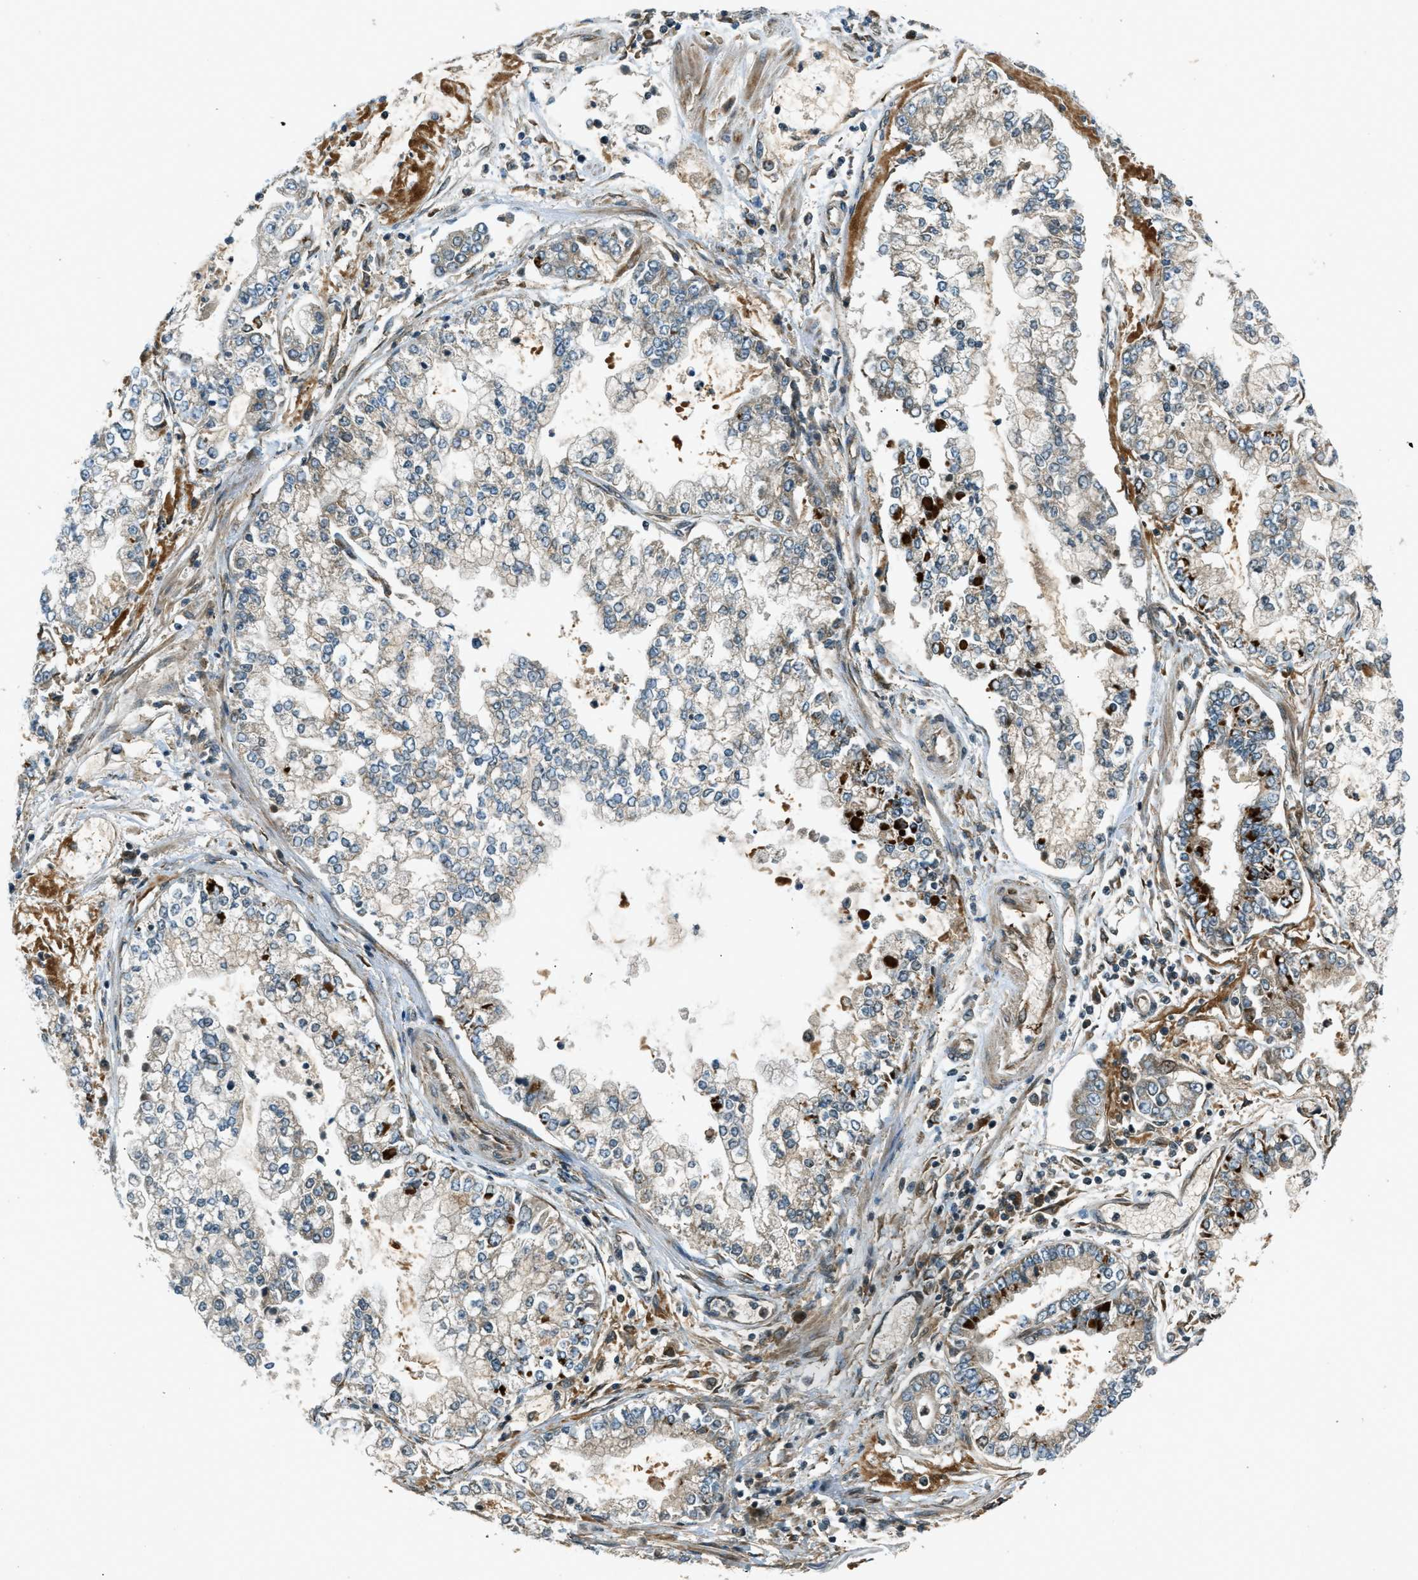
{"staining": {"intensity": "weak", "quantity": "<25%", "location": "cytoplasmic/membranous"}, "tissue": "stomach cancer", "cell_type": "Tumor cells", "image_type": "cancer", "snomed": [{"axis": "morphology", "description": "Adenocarcinoma, NOS"}, {"axis": "topography", "description": "Stomach"}], "caption": "There is no significant expression in tumor cells of stomach adenocarcinoma.", "gene": "EIF2AK3", "patient": {"sex": "male", "age": 76}}